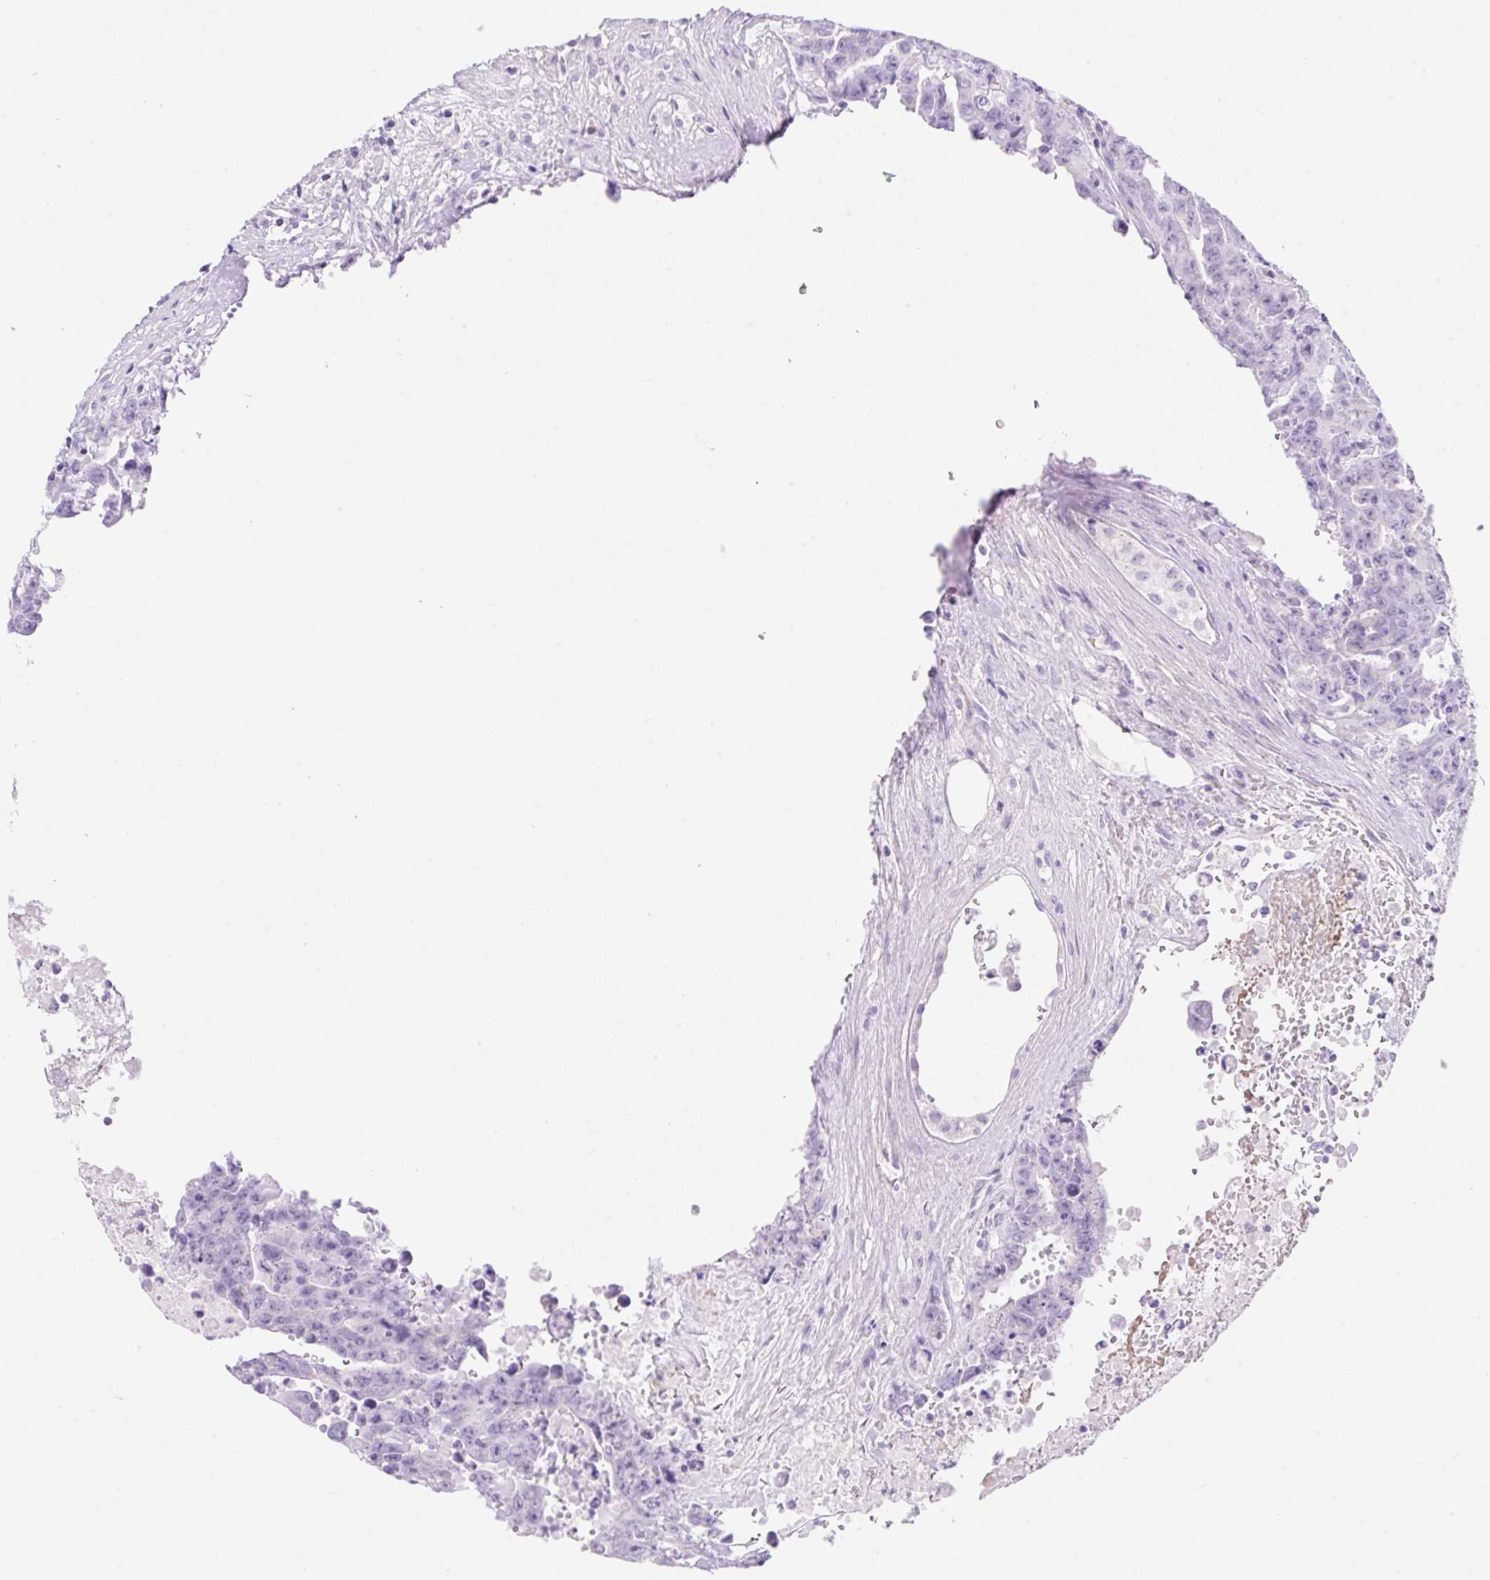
{"staining": {"intensity": "negative", "quantity": "none", "location": "none"}, "tissue": "testis cancer", "cell_type": "Tumor cells", "image_type": "cancer", "snomed": [{"axis": "morphology", "description": "Carcinoma, Embryonal, NOS"}, {"axis": "topography", "description": "Testis"}], "caption": "This is an IHC photomicrograph of testis cancer. There is no expression in tumor cells.", "gene": "CDX1", "patient": {"sex": "male", "age": 24}}